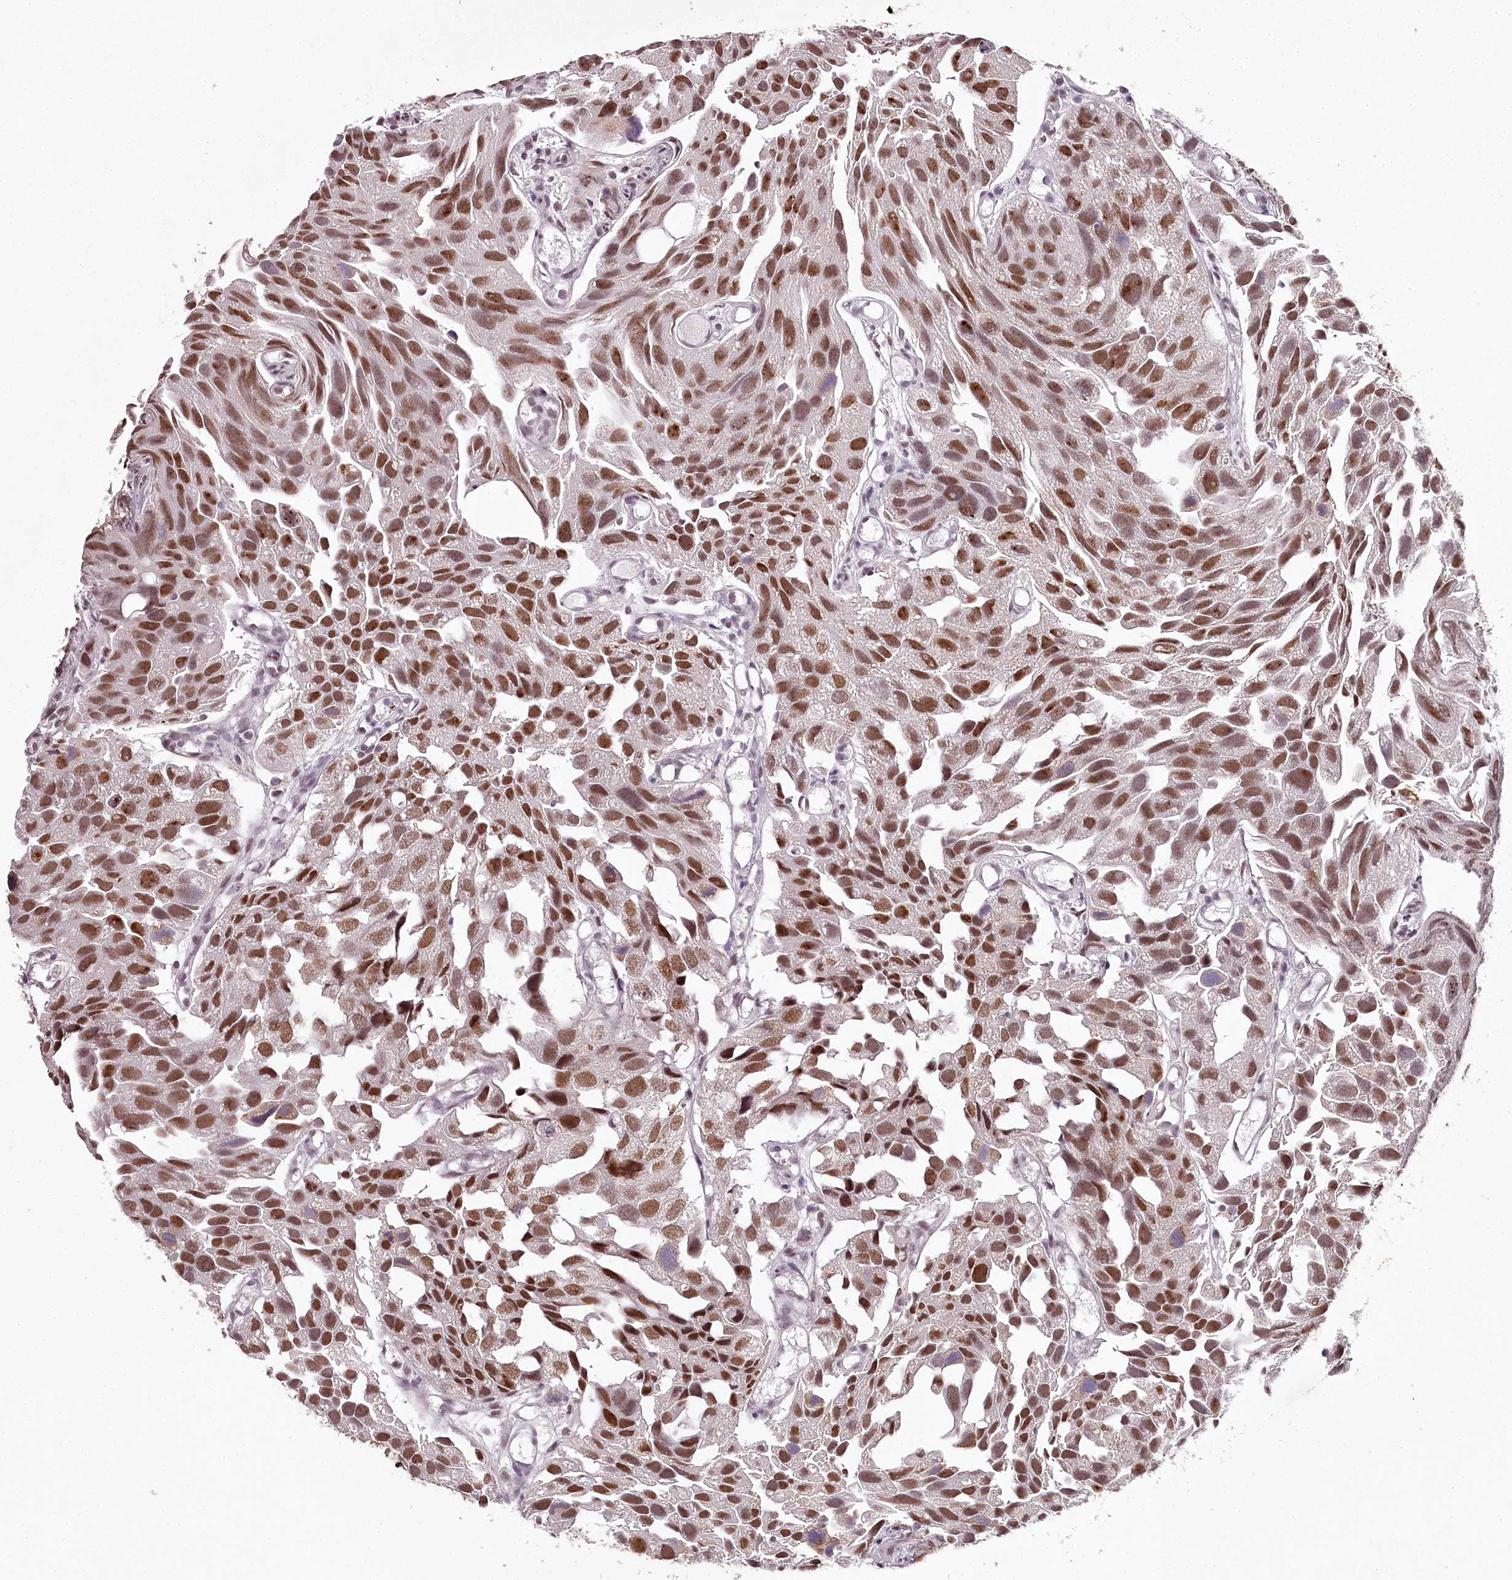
{"staining": {"intensity": "moderate", "quantity": ">75%", "location": "nuclear"}, "tissue": "urothelial cancer", "cell_type": "Tumor cells", "image_type": "cancer", "snomed": [{"axis": "morphology", "description": "Urothelial carcinoma, High grade"}, {"axis": "topography", "description": "Urinary bladder"}], "caption": "The photomicrograph displays a brown stain indicating the presence of a protein in the nuclear of tumor cells in urothelial cancer.", "gene": "PSPC1", "patient": {"sex": "female", "age": 75}}